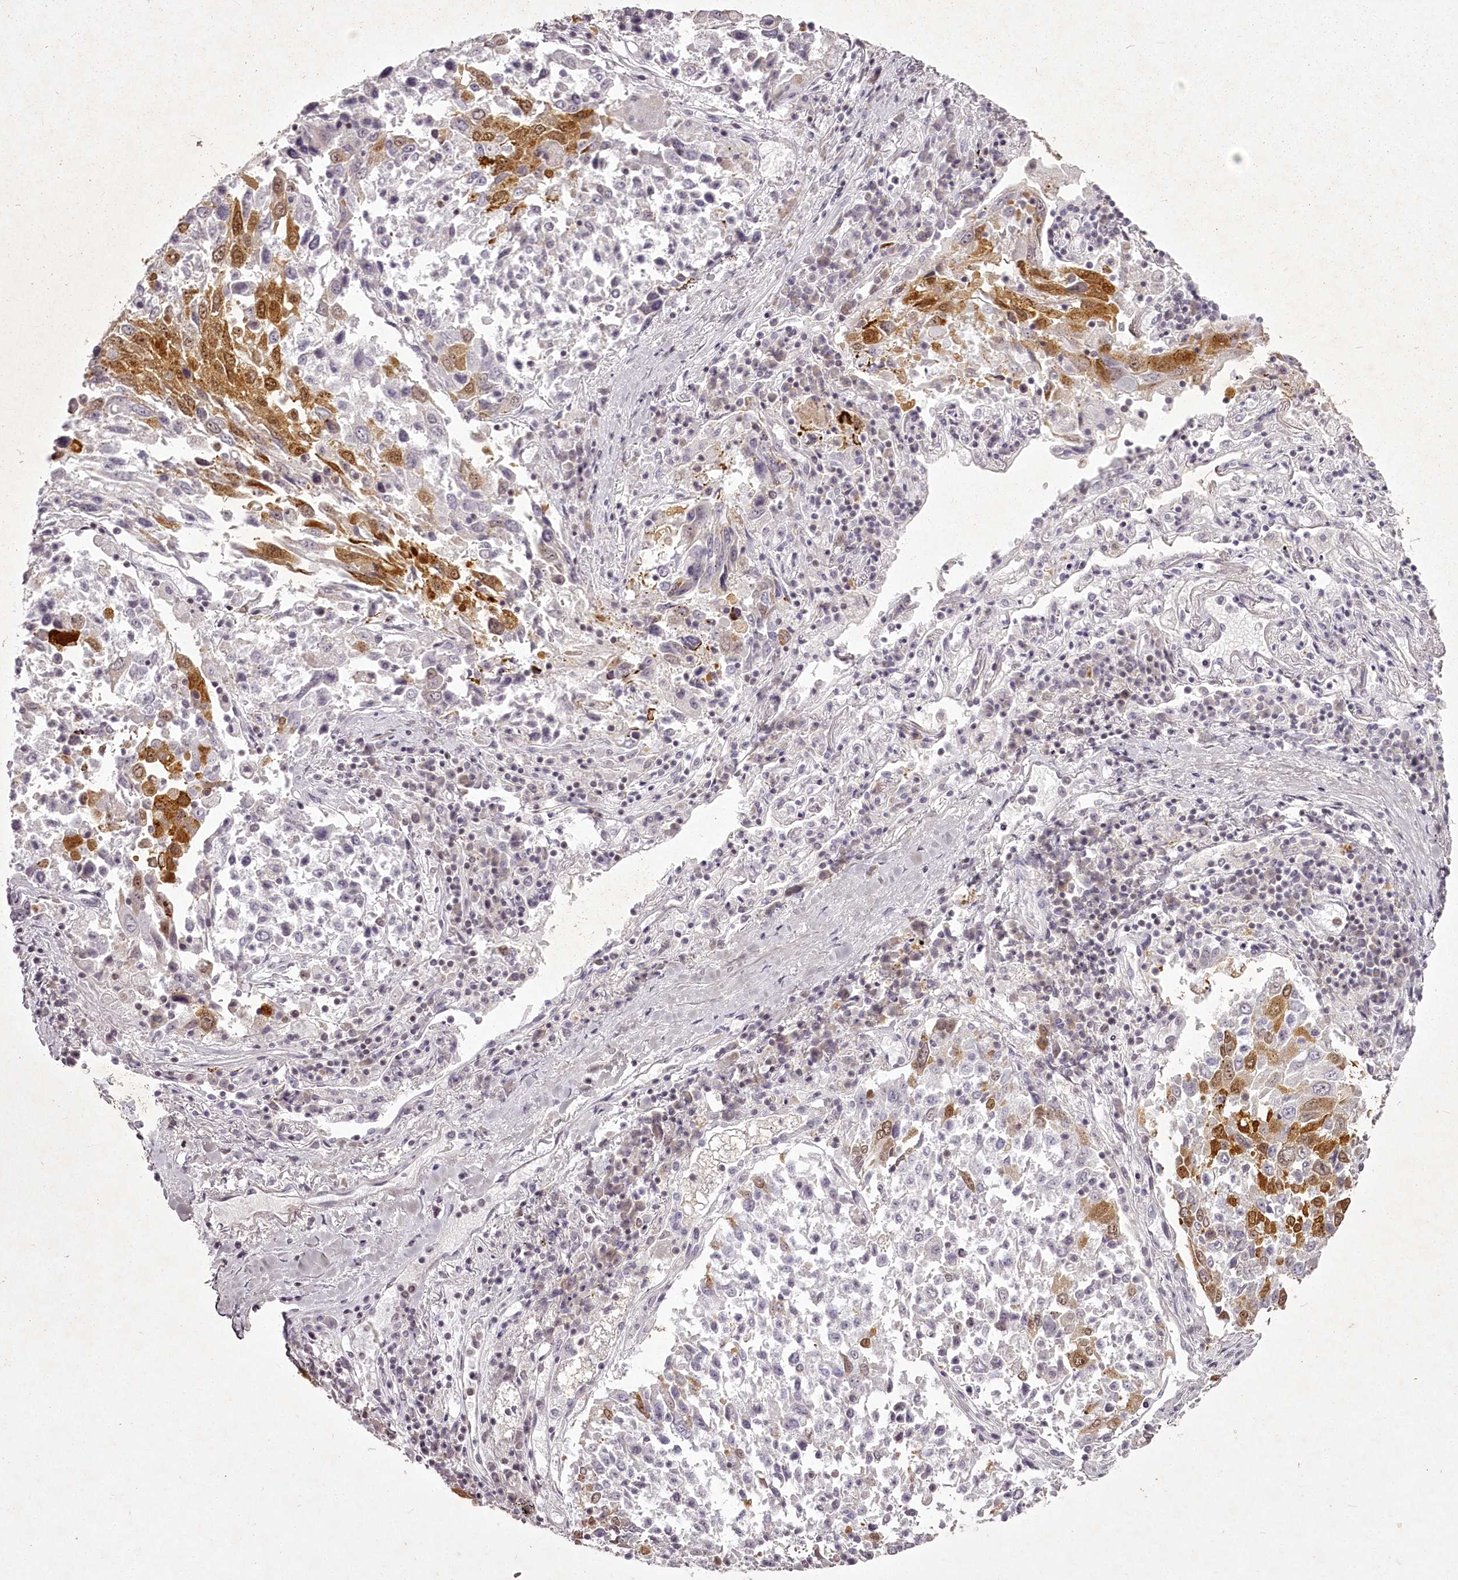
{"staining": {"intensity": "moderate", "quantity": "25%-75%", "location": "cytoplasmic/membranous,nuclear"}, "tissue": "lung cancer", "cell_type": "Tumor cells", "image_type": "cancer", "snomed": [{"axis": "morphology", "description": "Squamous cell carcinoma, NOS"}, {"axis": "topography", "description": "Lung"}], "caption": "The micrograph shows immunohistochemical staining of lung cancer (squamous cell carcinoma). There is moderate cytoplasmic/membranous and nuclear expression is present in approximately 25%-75% of tumor cells.", "gene": "CHCHD2", "patient": {"sex": "male", "age": 65}}